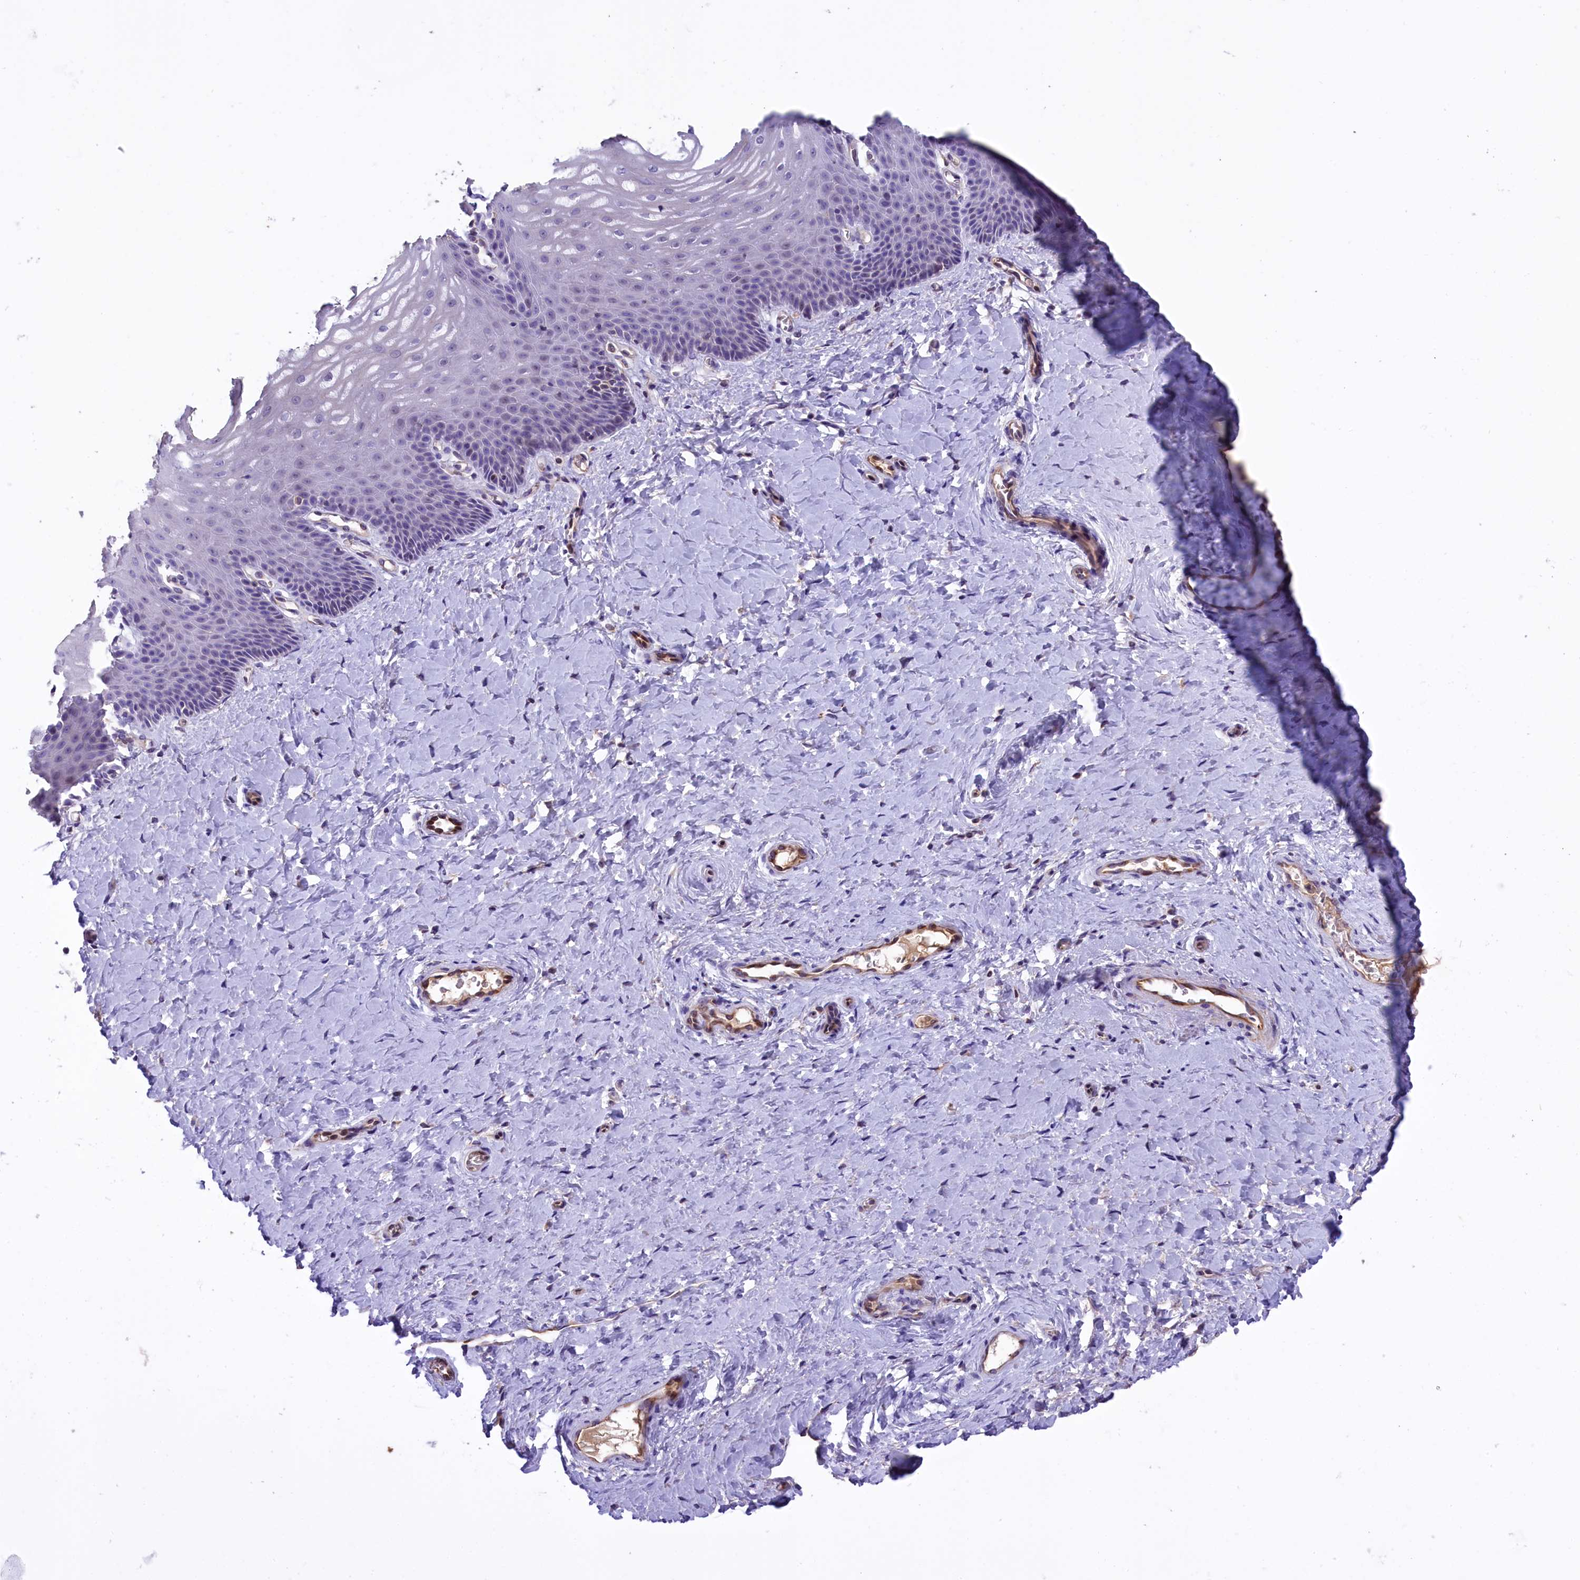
{"staining": {"intensity": "negative", "quantity": "none", "location": "none"}, "tissue": "vagina", "cell_type": "Squamous epithelial cells", "image_type": "normal", "snomed": [{"axis": "morphology", "description": "Normal tissue, NOS"}, {"axis": "topography", "description": "Vagina"}], "caption": "The immunohistochemistry photomicrograph has no significant staining in squamous epithelial cells of vagina. (DAB IHC, high magnification).", "gene": "CCDC32", "patient": {"sex": "female", "age": 65}}